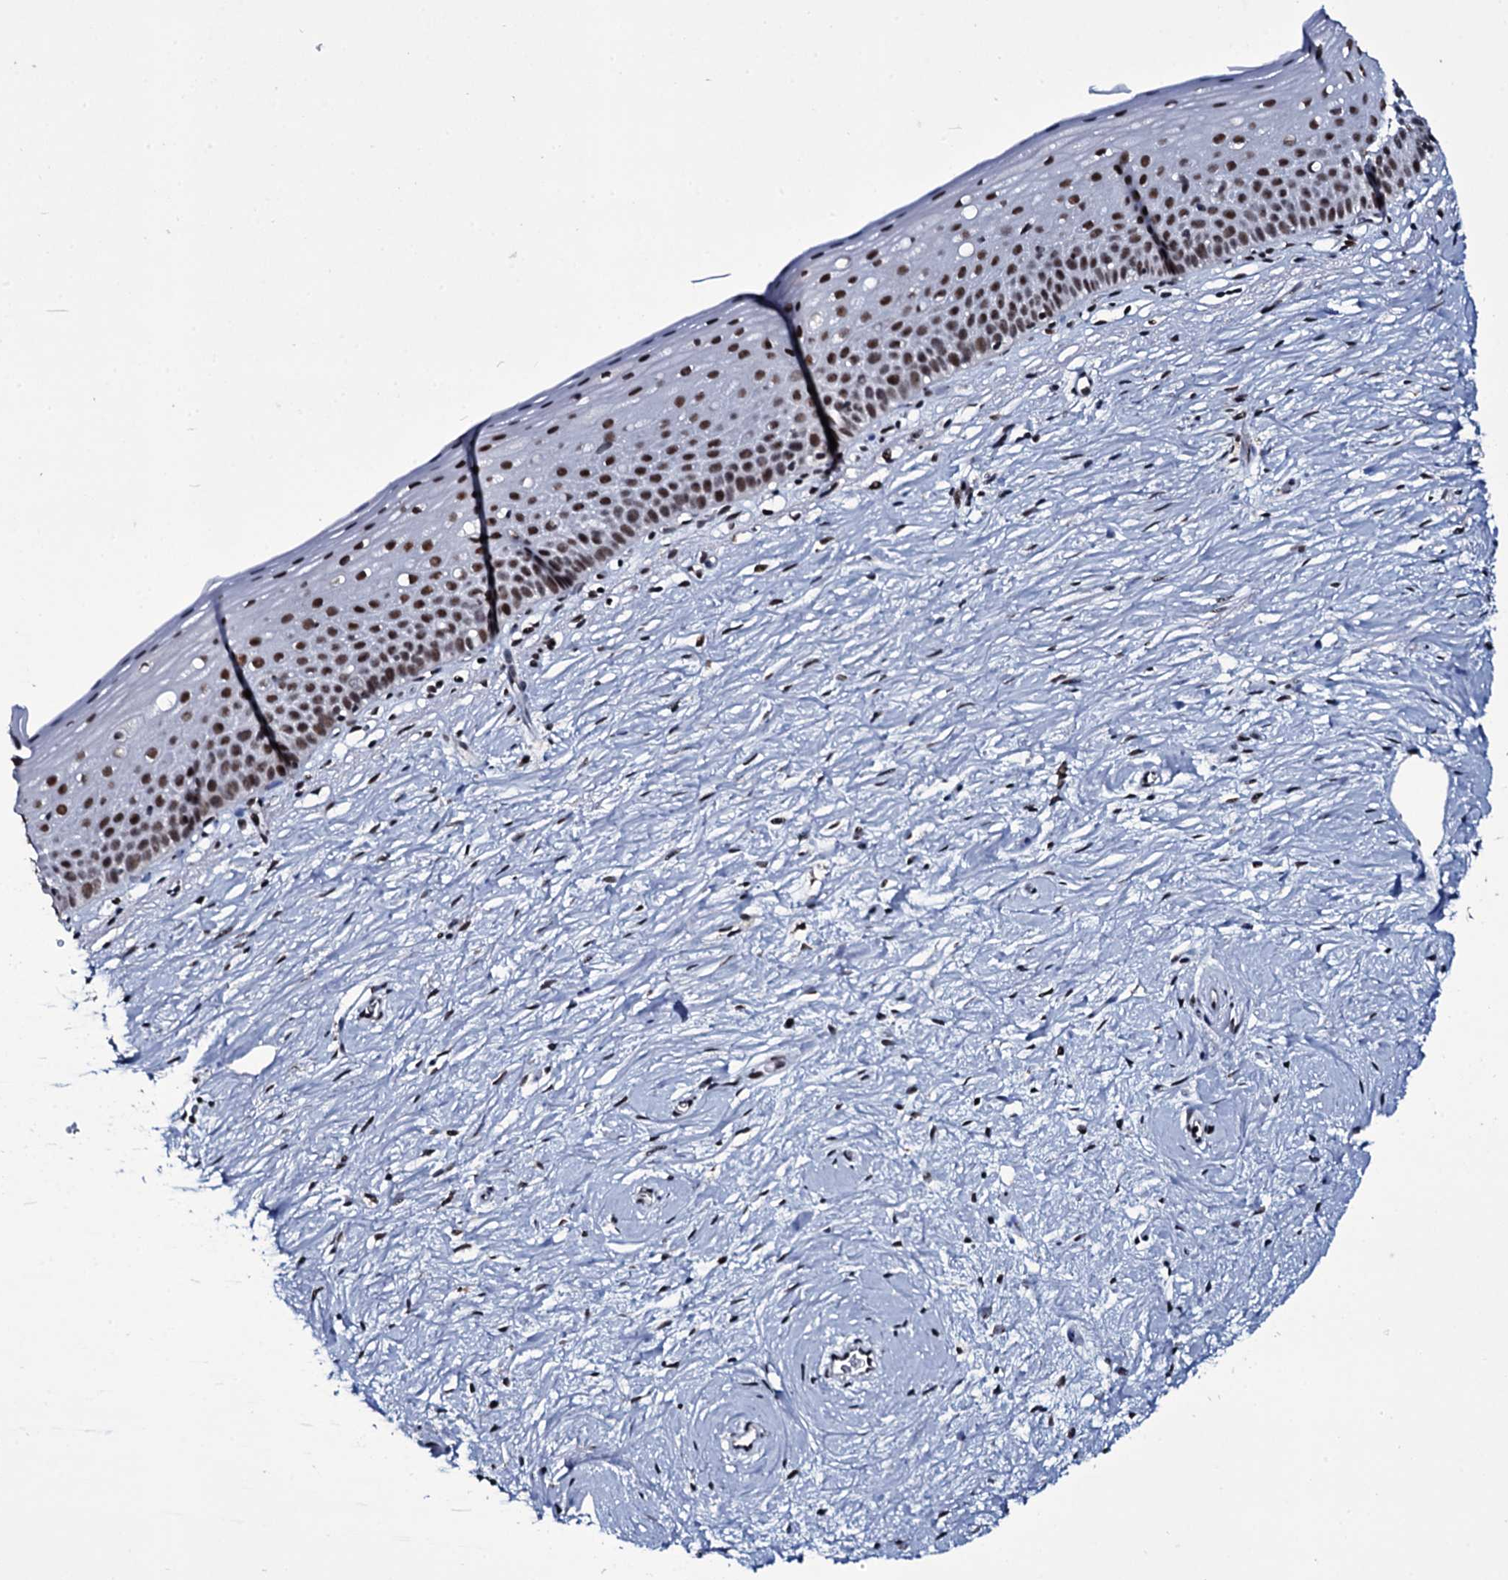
{"staining": {"intensity": "moderate", "quantity": ">75%", "location": "nuclear"}, "tissue": "cervix", "cell_type": "Glandular cells", "image_type": "normal", "snomed": [{"axis": "morphology", "description": "Normal tissue, NOS"}, {"axis": "topography", "description": "Cervix"}], "caption": "Benign cervix was stained to show a protein in brown. There is medium levels of moderate nuclear positivity in about >75% of glandular cells. The staining is performed using DAB (3,3'-diaminobenzidine) brown chromogen to label protein expression. The nuclei are counter-stained blue using hematoxylin.", "gene": "ZMIZ2", "patient": {"sex": "female", "age": 57}}